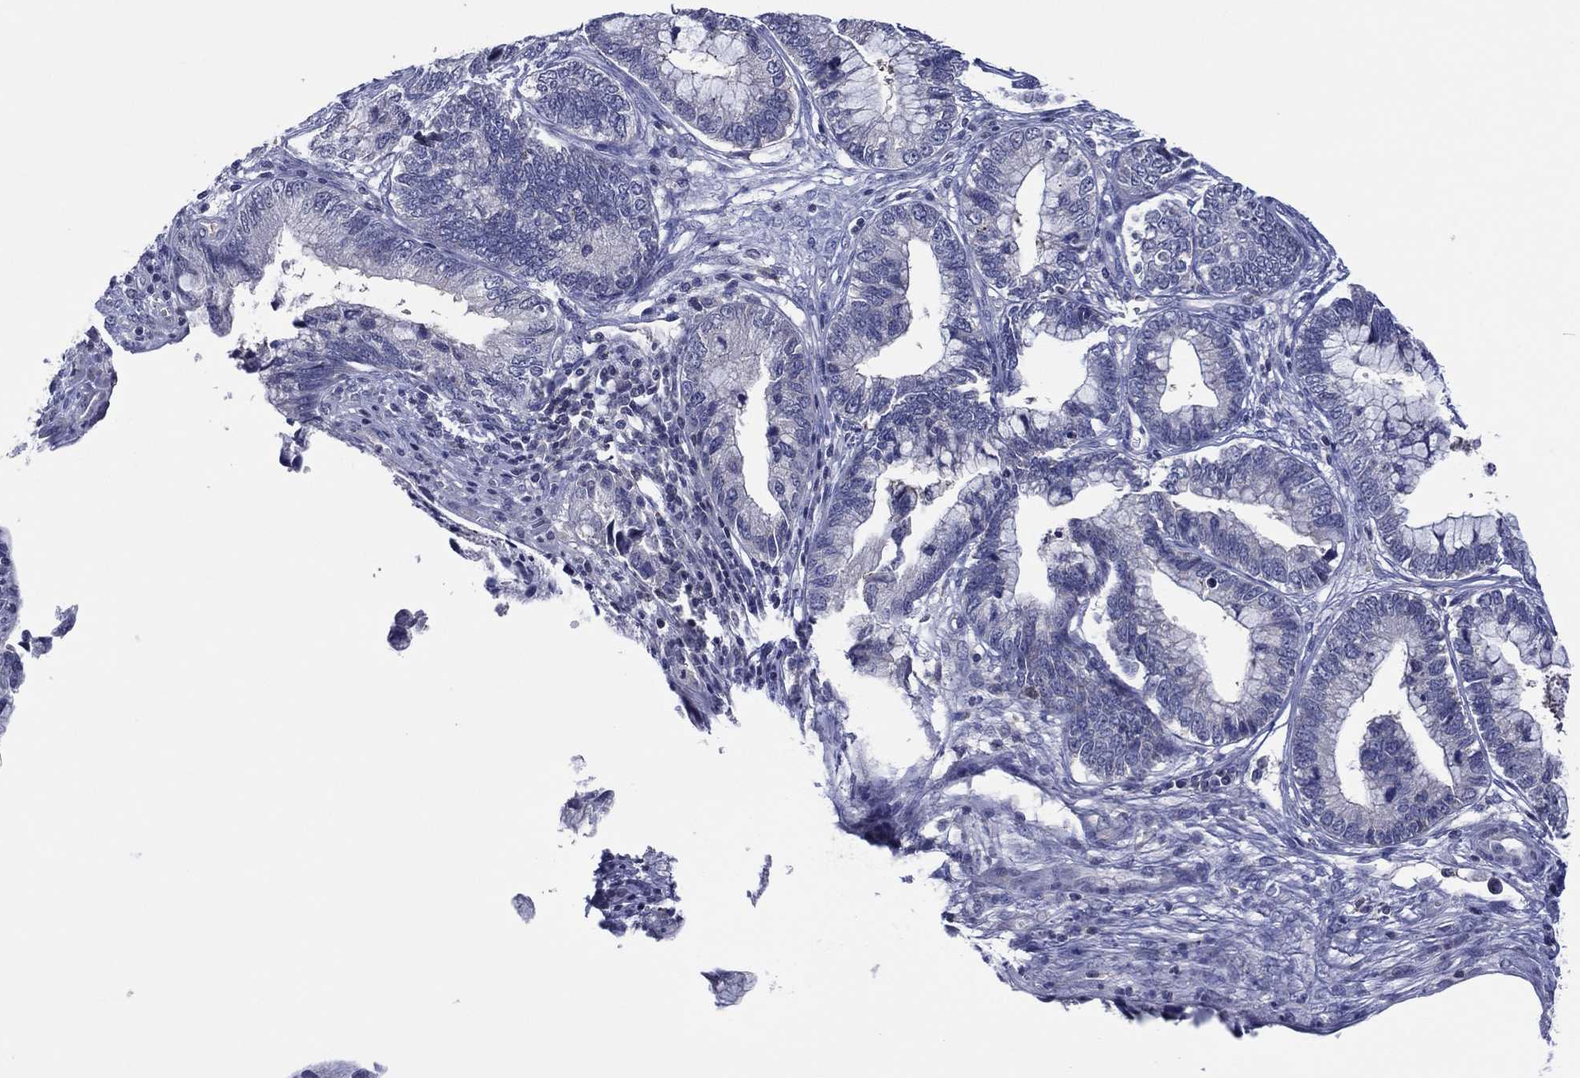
{"staining": {"intensity": "negative", "quantity": "none", "location": "none"}, "tissue": "cervical cancer", "cell_type": "Tumor cells", "image_type": "cancer", "snomed": [{"axis": "morphology", "description": "Adenocarcinoma, NOS"}, {"axis": "topography", "description": "Cervix"}], "caption": "A histopathology image of adenocarcinoma (cervical) stained for a protein exhibits no brown staining in tumor cells. (DAB immunohistochemistry (IHC) visualized using brightfield microscopy, high magnification).", "gene": "TRIM31", "patient": {"sex": "female", "age": 44}}